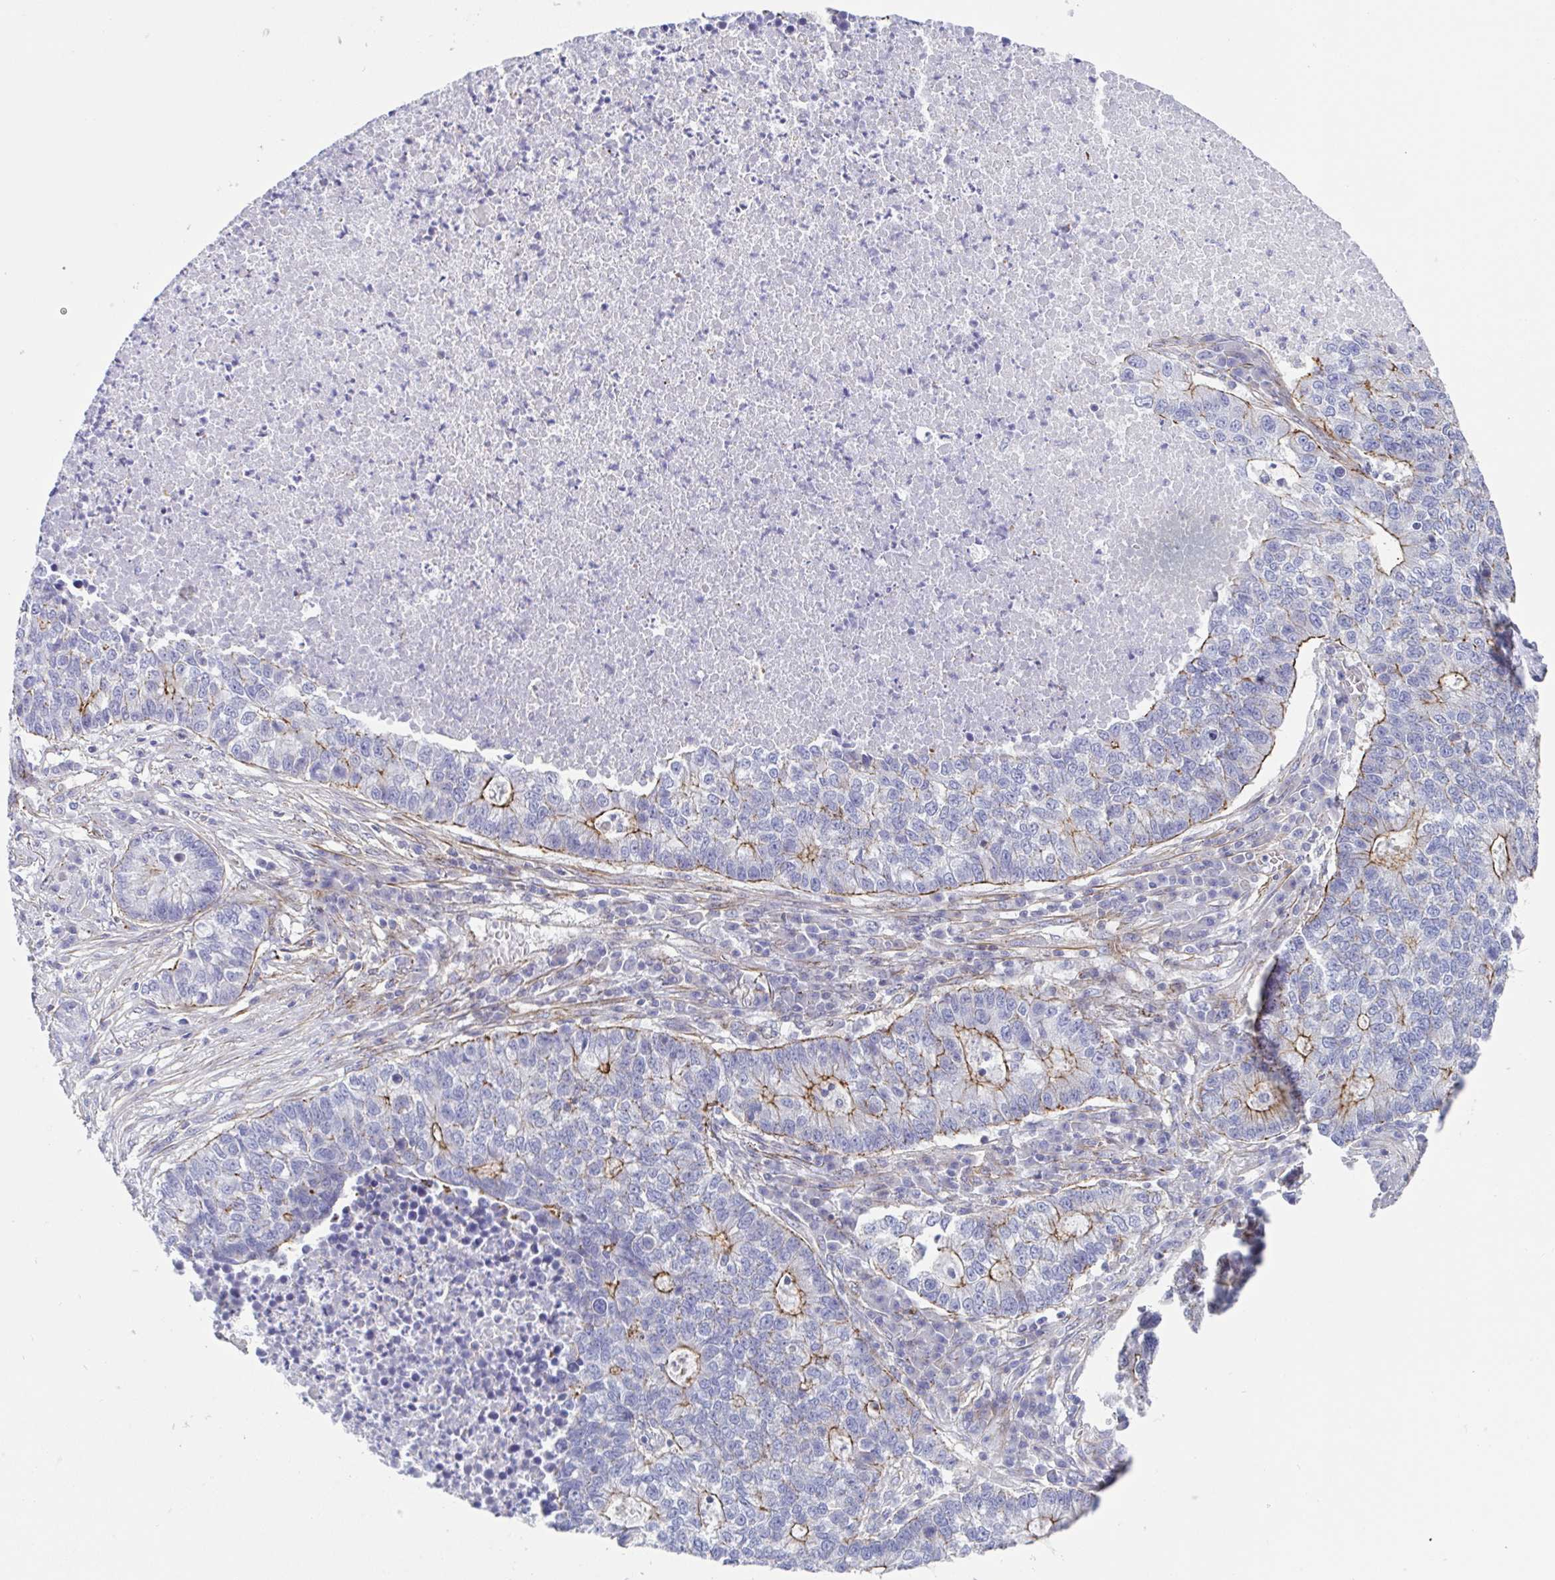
{"staining": {"intensity": "moderate", "quantity": "<25%", "location": "cytoplasmic/membranous"}, "tissue": "lung cancer", "cell_type": "Tumor cells", "image_type": "cancer", "snomed": [{"axis": "morphology", "description": "Adenocarcinoma, NOS"}, {"axis": "topography", "description": "Lung"}], "caption": "This is an image of immunohistochemistry (IHC) staining of lung adenocarcinoma, which shows moderate expression in the cytoplasmic/membranous of tumor cells.", "gene": "TRAM2", "patient": {"sex": "male", "age": 57}}